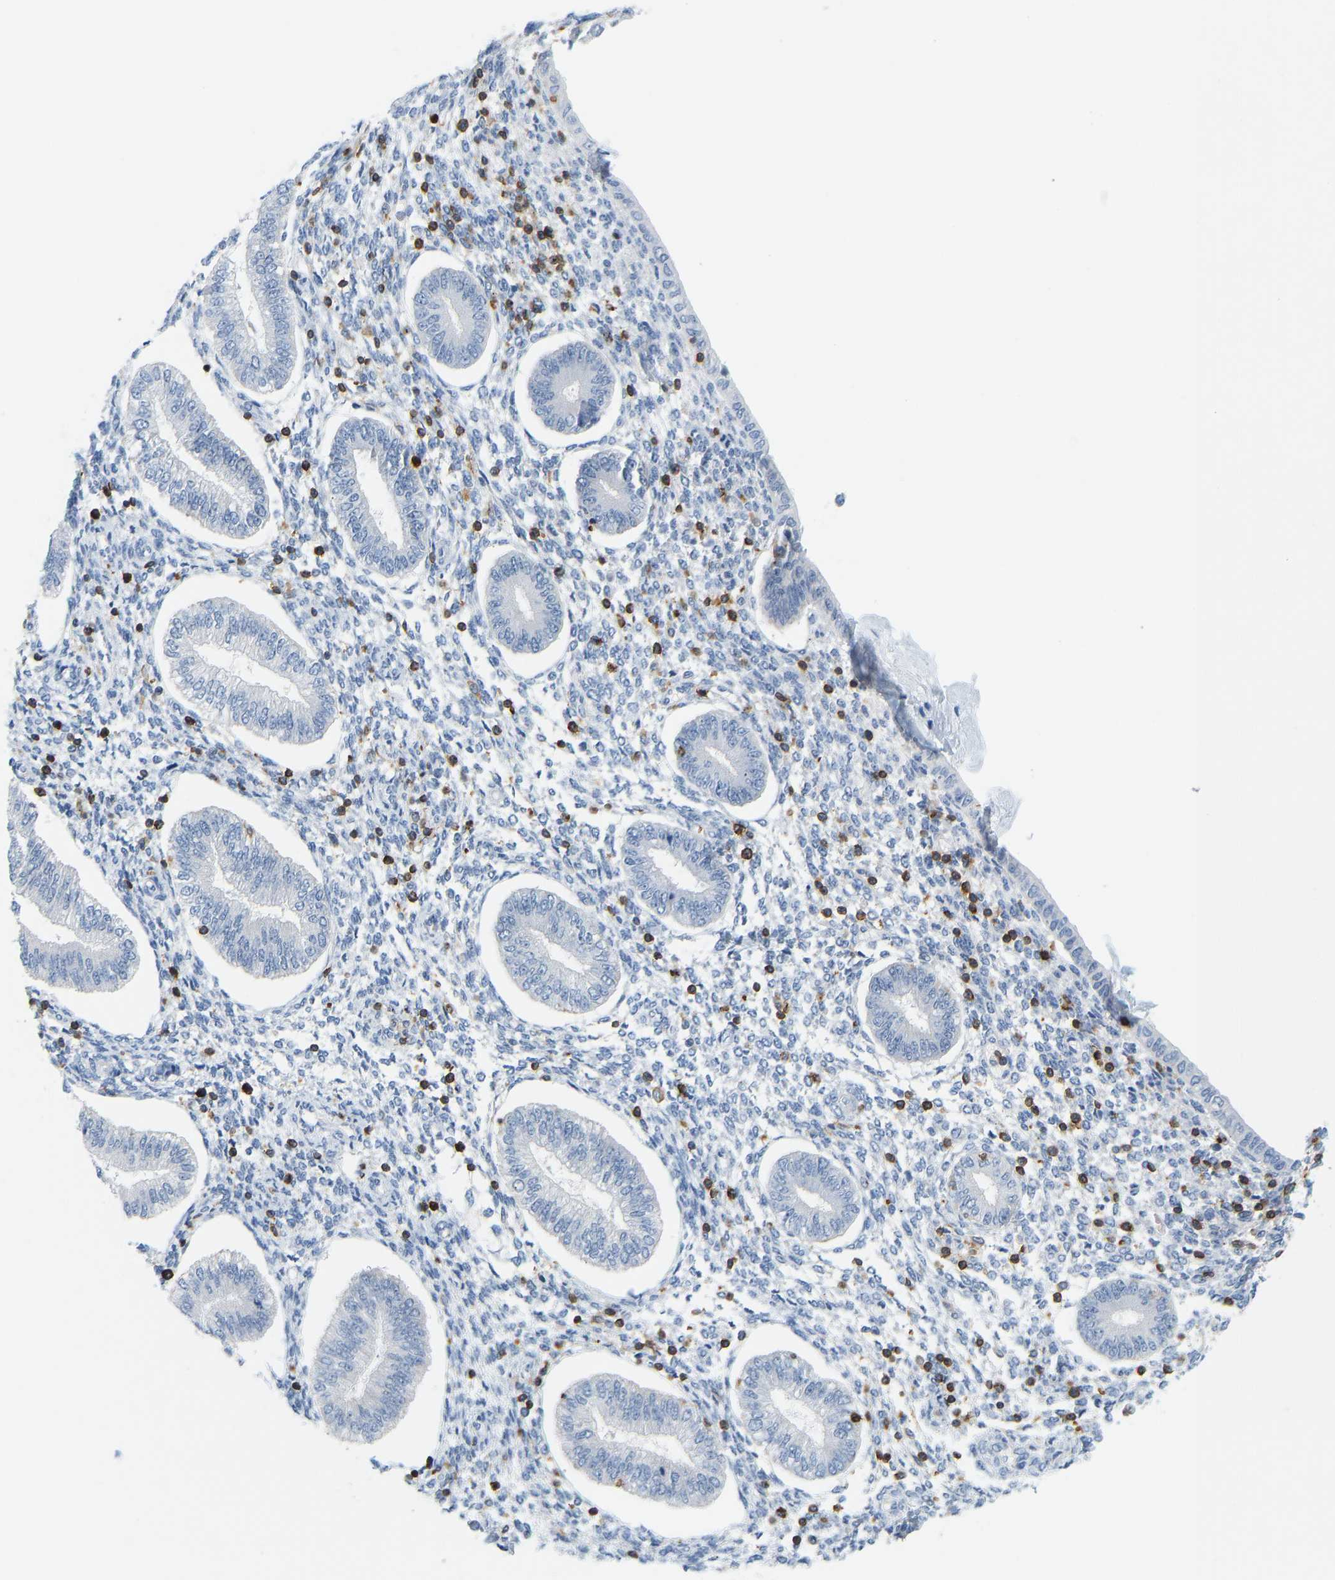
{"staining": {"intensity": "strong", "quantity": "<25%", "location": "cytoplasmic/membranous"}, "tissue": "endometrium", "cell_type": "Cells in endometrial stroma", "image_type": "normal", "snomed": [{"axis": "morphology", "description": "Normal tissue, NOS"}, {"axis": "topography", "description": "Endometrium"}], "caption": "A medium amount of strong cytoplasmic/membranous expression is seen in approximately <25% of cells in endometrial stroma in benign endometrium. The staining was performed using DAB to visualize the protein expression in brown, while the nuclei were stained in blue with hematoxylin (Magnification: 20x).", "gene": "EVL", "patient": {"sex": "female", "age": 50}}